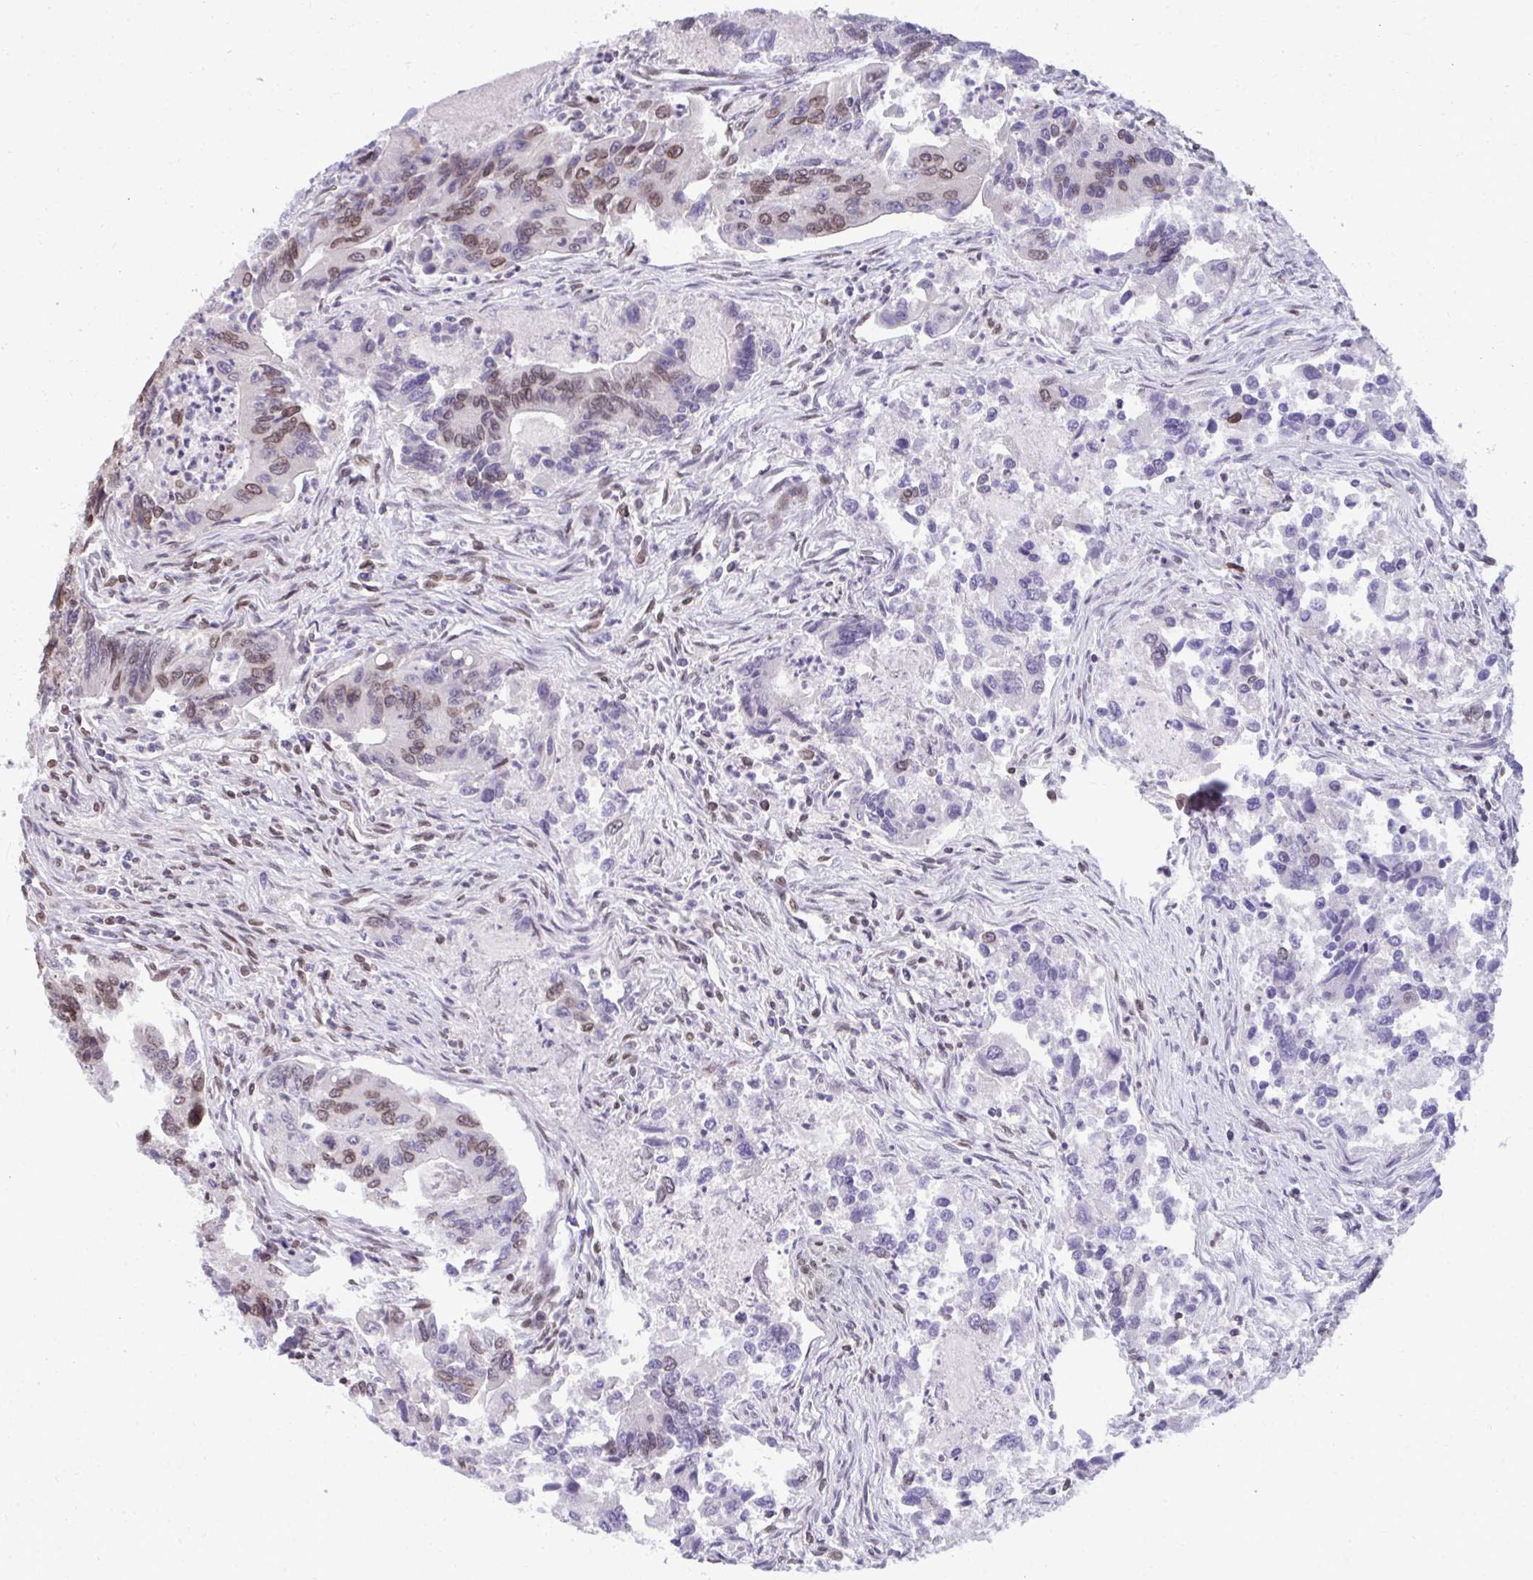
{"staining": {"intensity": "moderate", "quantity": "<25%", "location": "nuclear"}, "tissue": "colorectal cancer", "cell_type": "Tumor cells", "image_type": "cancer", "snomed": [{"axis": "morphology", "description": "Adenocarcinoma, NOS"}, {"axis": "topography", "description": "Colon"}], "caption": "Protein expression by immunohistochemistry (IHC) reveals moderate nuclear staining in approximately <25% of tumor cells in adenocarcinoma (colorectal). The protein of interest is stained brown, and the nuclei are stained in blue (DAB IHC with brightfield microscopy, high magnification).", "gene": "JPT1", "patient": {"sex": "female", "age": 67}}